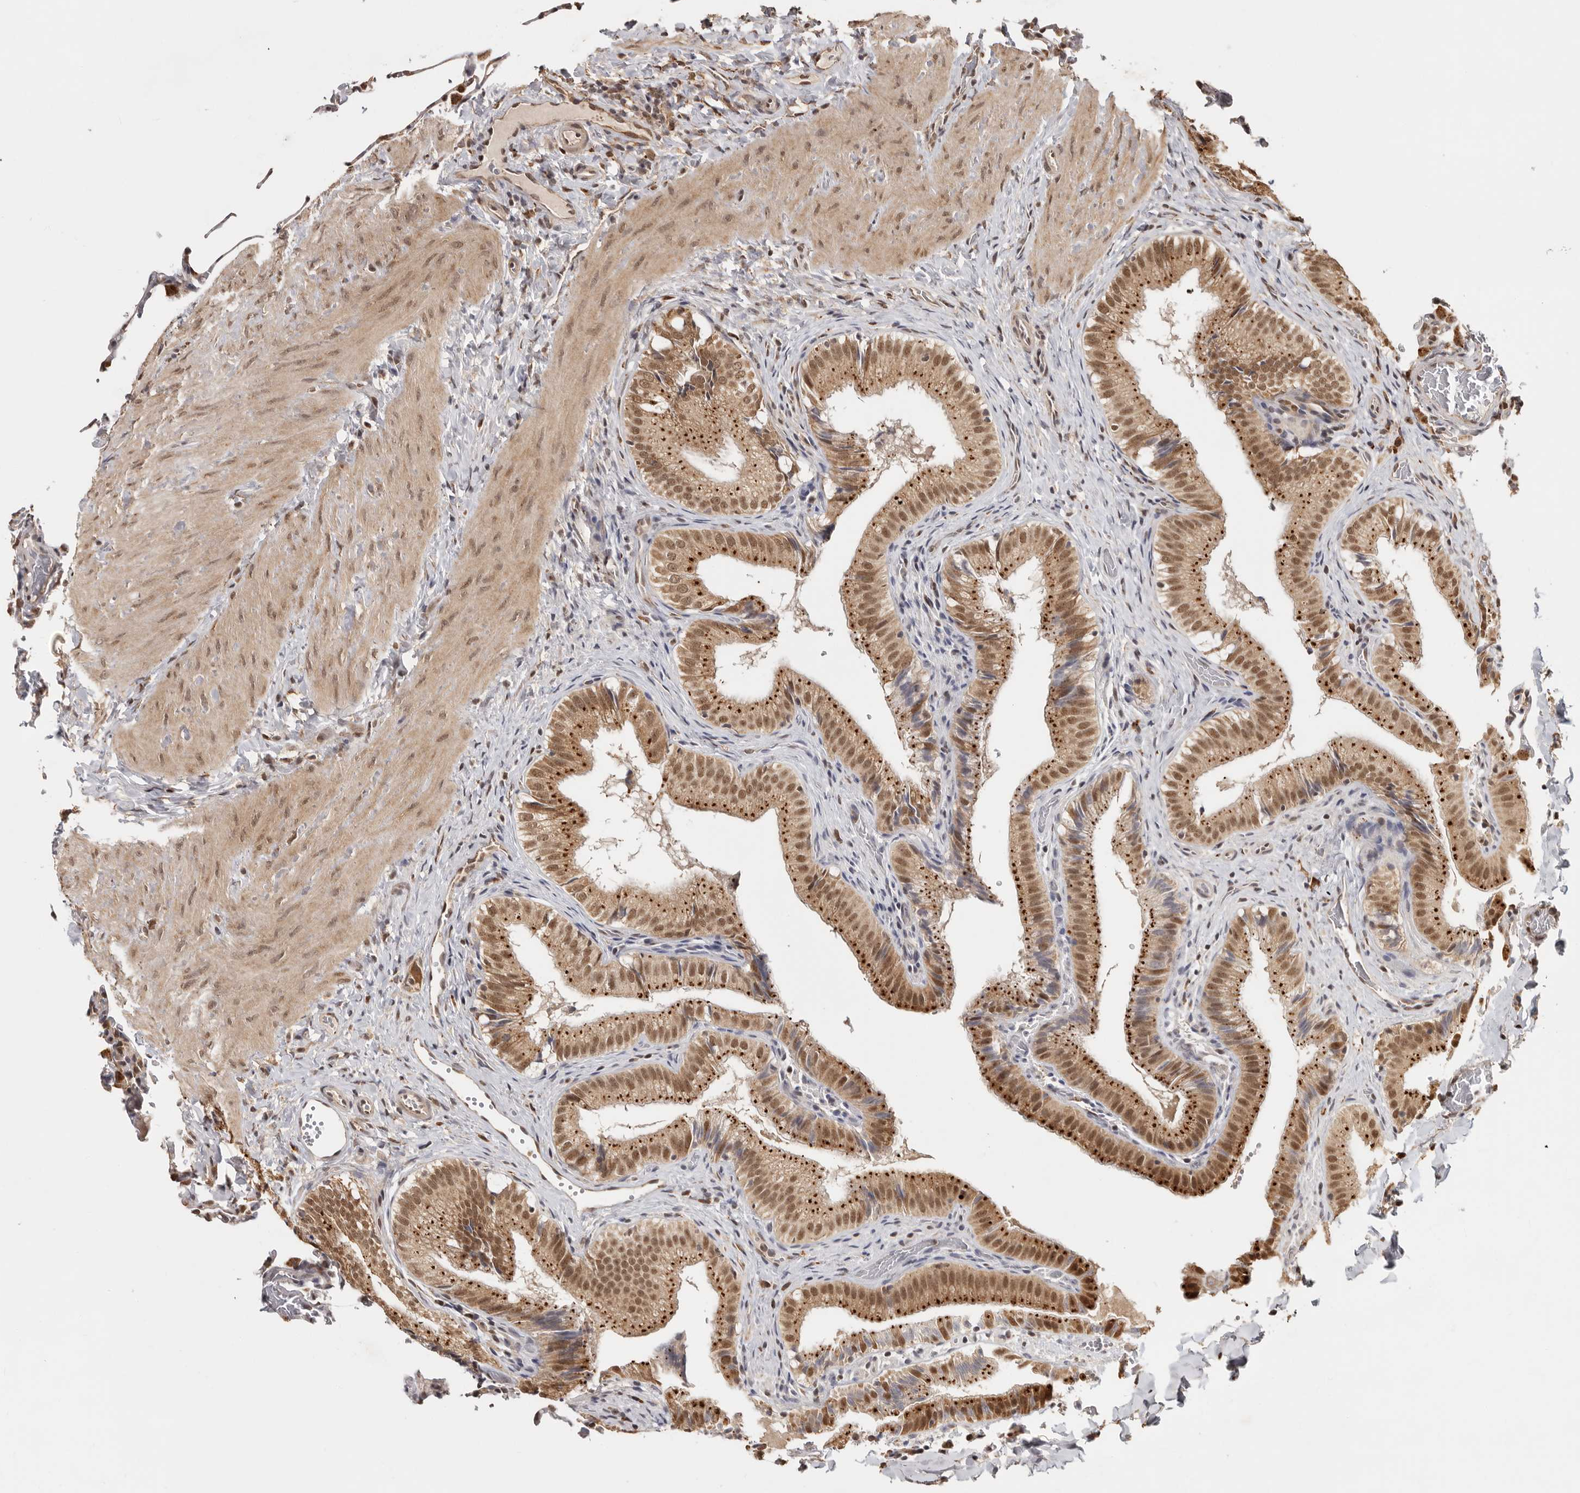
{"staining": {"intensity": "strong", "quantity": ">75%", "location": "cytoplasmic/membranous,nuclear"}, "tissue": "gallbladder", "cell_type": "Glandular cells", "image_type": "normal", "snomed": [{"axis": "morphology", "description": "Normal tissue, NOS"}, {"axis": "topography", "description": "Gallbladder"}], "caption": "Immunohistochemical staining of normal gallbladder displays strong cytoplasmic/membranous,nuclear protein staining in about >75% of glandular cells. (brown staining indicates protein expression, while blue staining denotes nuclei).", "gene": "ZNF83", "patient": {"sex": "female", "age": 30}}